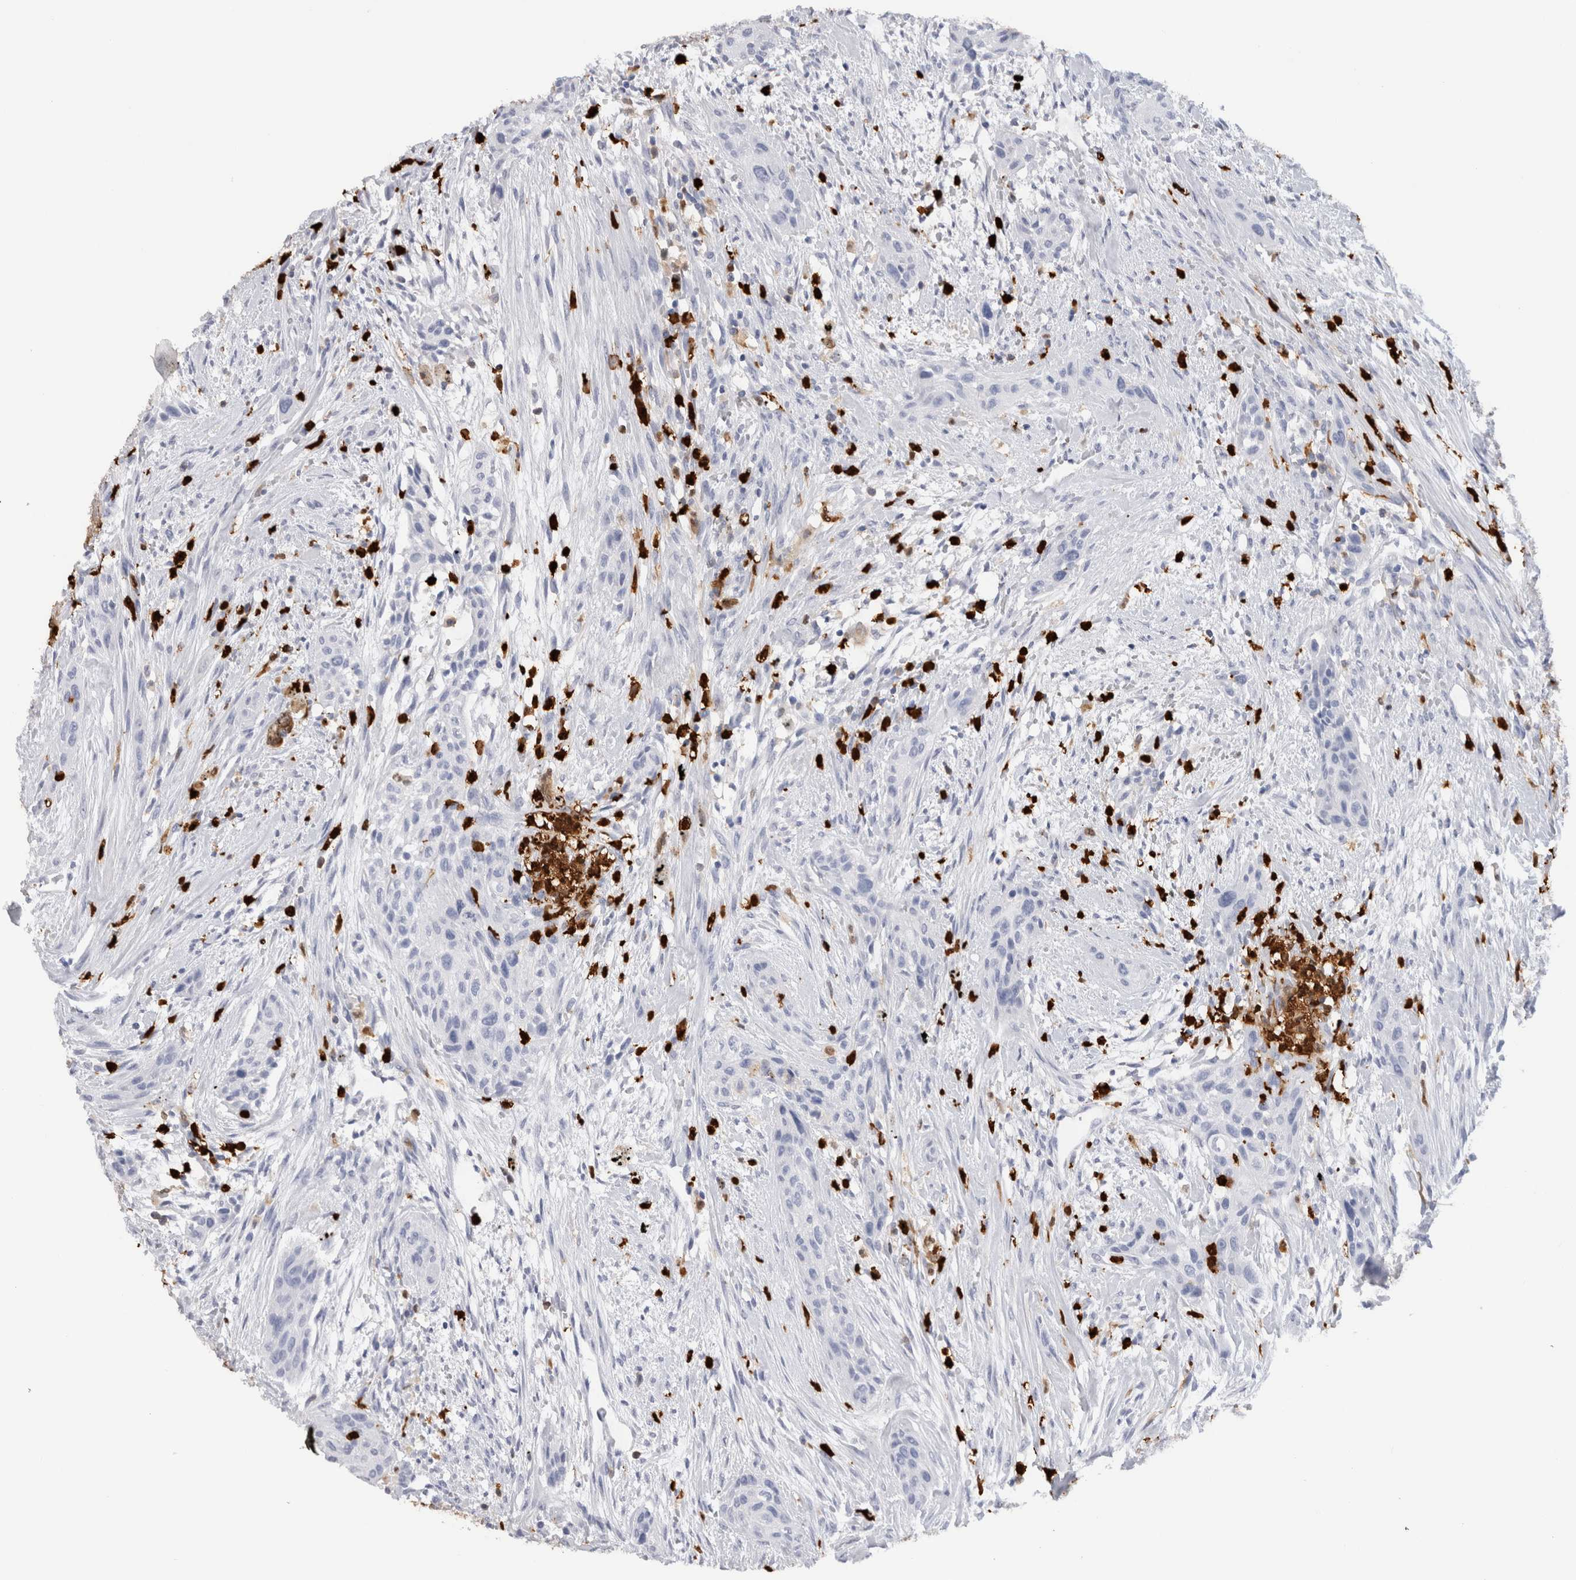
{"staining": {"intensity": "negative", "quantity": "none", "location": "none"}, "tissue": "urothelial cancer", "cell_type": "Tumor cells", "image_type": "cancer", "snomed": [{"axis": "morphology", "description": "Urothelial carcinoma, High grade"}, {"axis": "topography", "description": "Urinary bladder"}], "caption": "Photomicrograph shows no significant protein positivity in tumor cells of urothelial cancer.", "gene": "S100A8", "patient": {"sex": "male", "age": 35}}